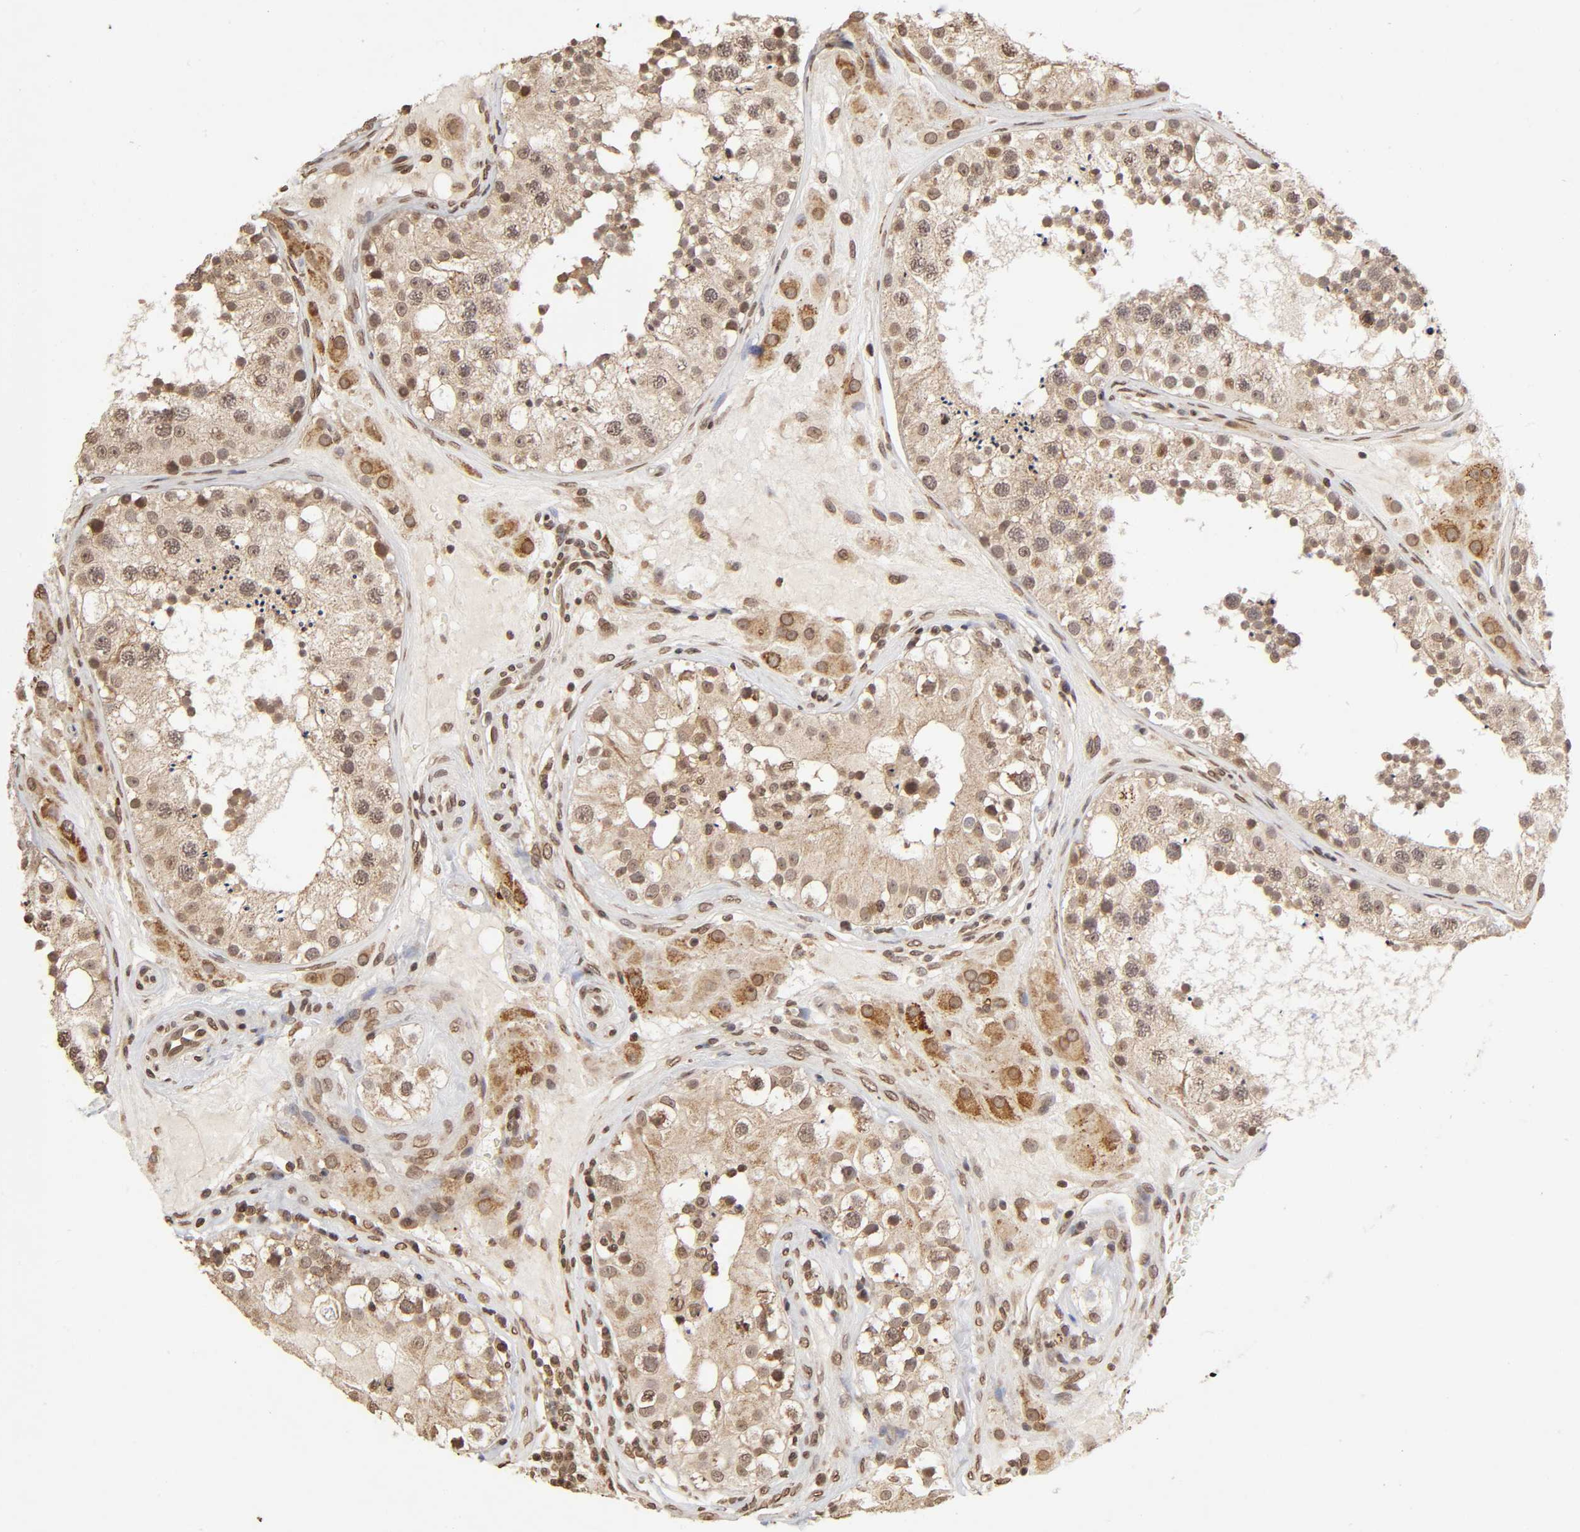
{"staining": {"intensity": "weak", "quantity": ">75%", "location": "cytoplasmic/membranous"}, "tissue": "testis", "cell_type": "Cells in seminiferous ducts", "image_type": "normal", "snomed": [{"axis": "morphology", "description": "Normal tissue, NOS"}, {"axis": "topography", "description": "Testis"}], "caption": "Weak cytoplasmic/membranous staining is present in about >75% of cells in seminiferous ducts in normal testis.", "gene": "MLLT6", "patient": {"sex": "male", "age": 26}}